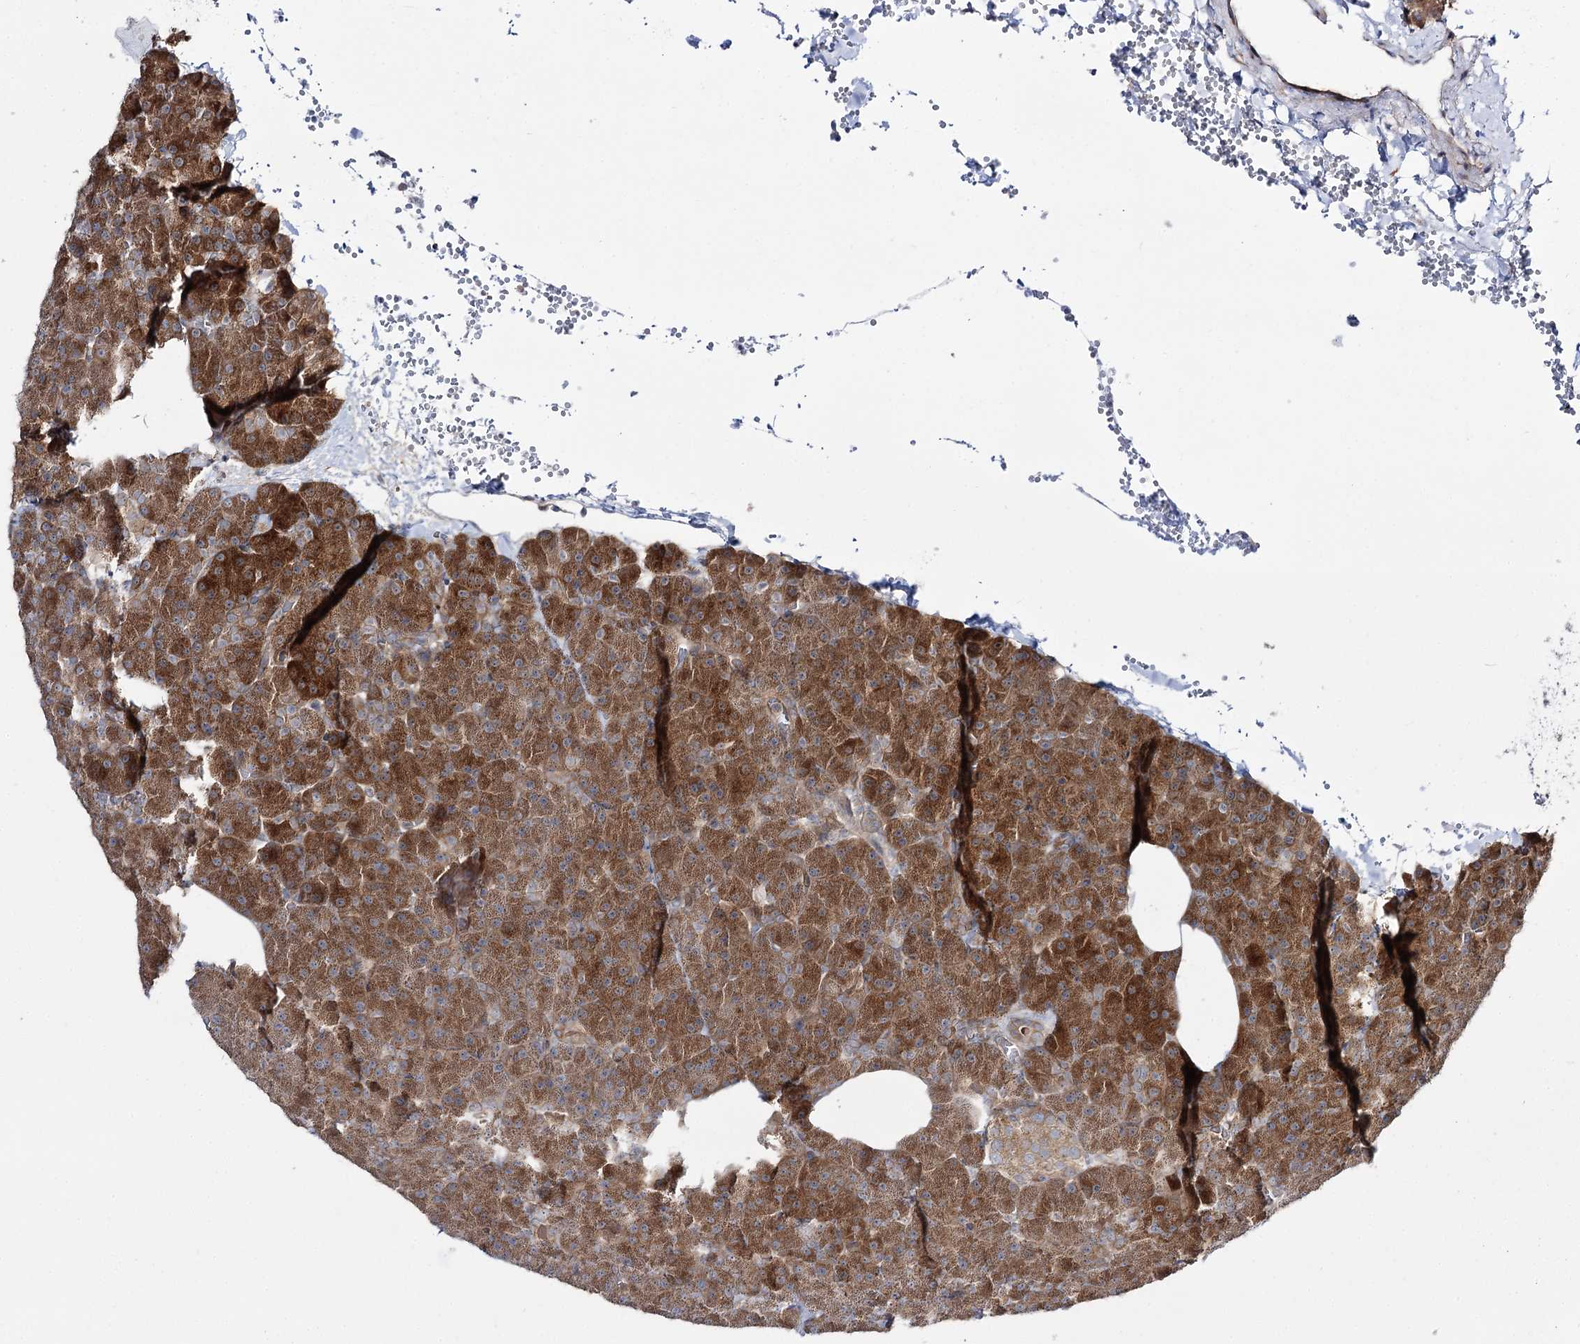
{"staining": {"intensity": "strong", "quantity": ">75%", "location": "cytoplasmic/membranous"}, "tissue": "pancreas", "cell_type": "Exocrine glandular cells", "image_type": "normal", "snomed": [{"axis": "morphology", "description": "Normal tissue, NOS"}, {"axis": "morphology", "description": "Carcinoid, malignant, NOS"}, {"axis": "topography", "description": "Pancreas"}], "caption": "The histopathology image demonstrates immunohistochemical staining of benign pancreas. There is strong cytoplasmic/membranous expression is appreciated in approximately >75% of exocrine glandular cells. (DAB (3,3'-diaminobenzidine) IHC with brightfield microscopy, high magnification).", "gene": "C11orf80", "patient": {"sex": "female", "age": 35}}